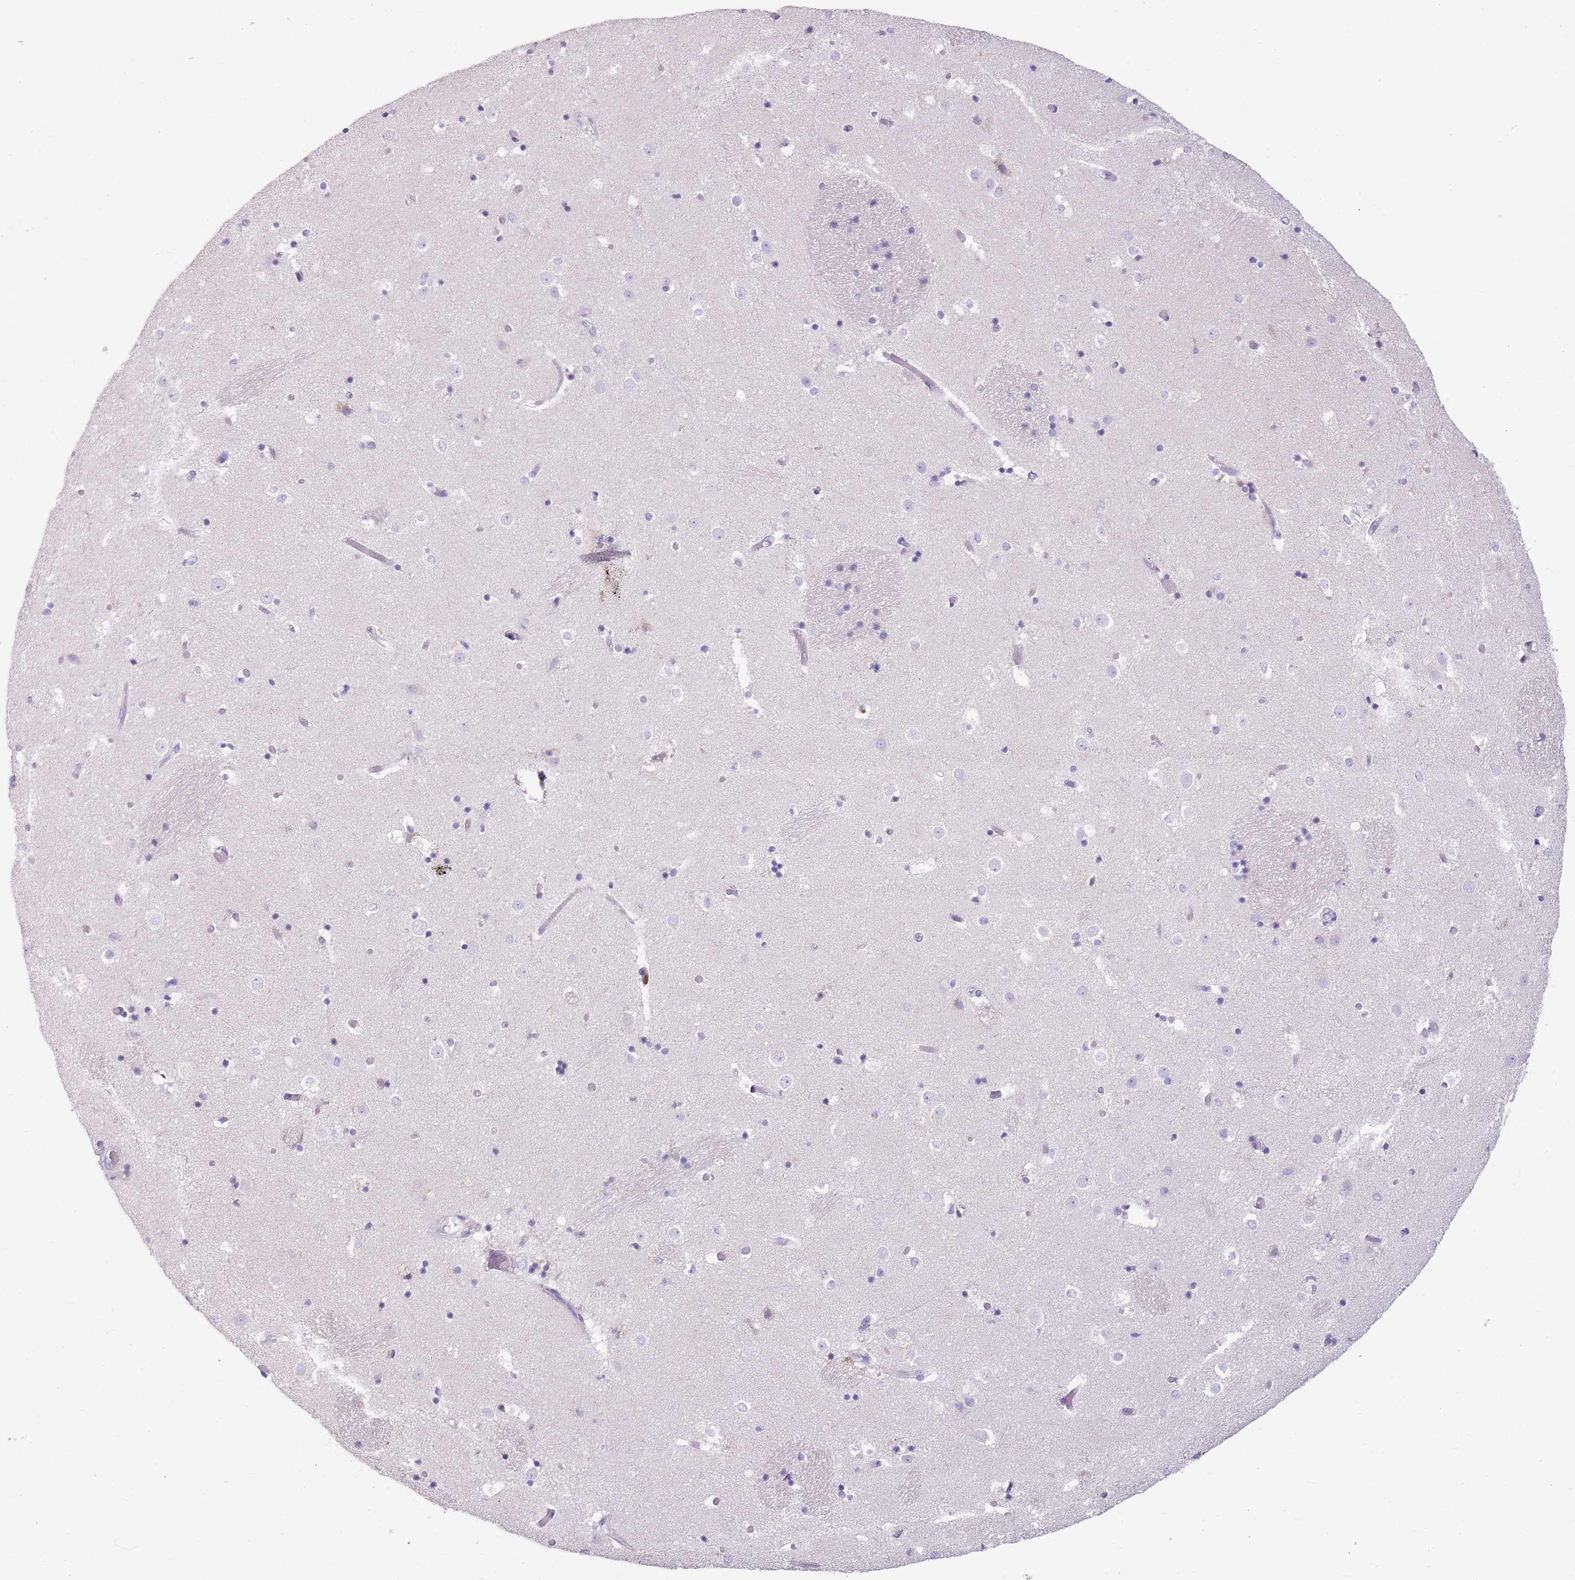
{"staining": {"intensity": "negative", "quantity": "none", "location": "none"}, "tissue": "caudate", "cell_type": "Glial cells", "image_type": "normal", "snomed": [{"axis": "morphology", "description": "Normal tissue, NOS"}, {"axis": "topography", "description": "Lateral ventricle wall"}], "caption": "An immunohistochemistry photomicrograph of benign caudate is shown. There is no staining in glial cells of caudate. (Brightfield microscopy of DAB (3,3'-diaminobenzidine) immunohistochemistry at high magnification).", "gene": "TOX2", "patient": {"sex": "female", "age": 52}}